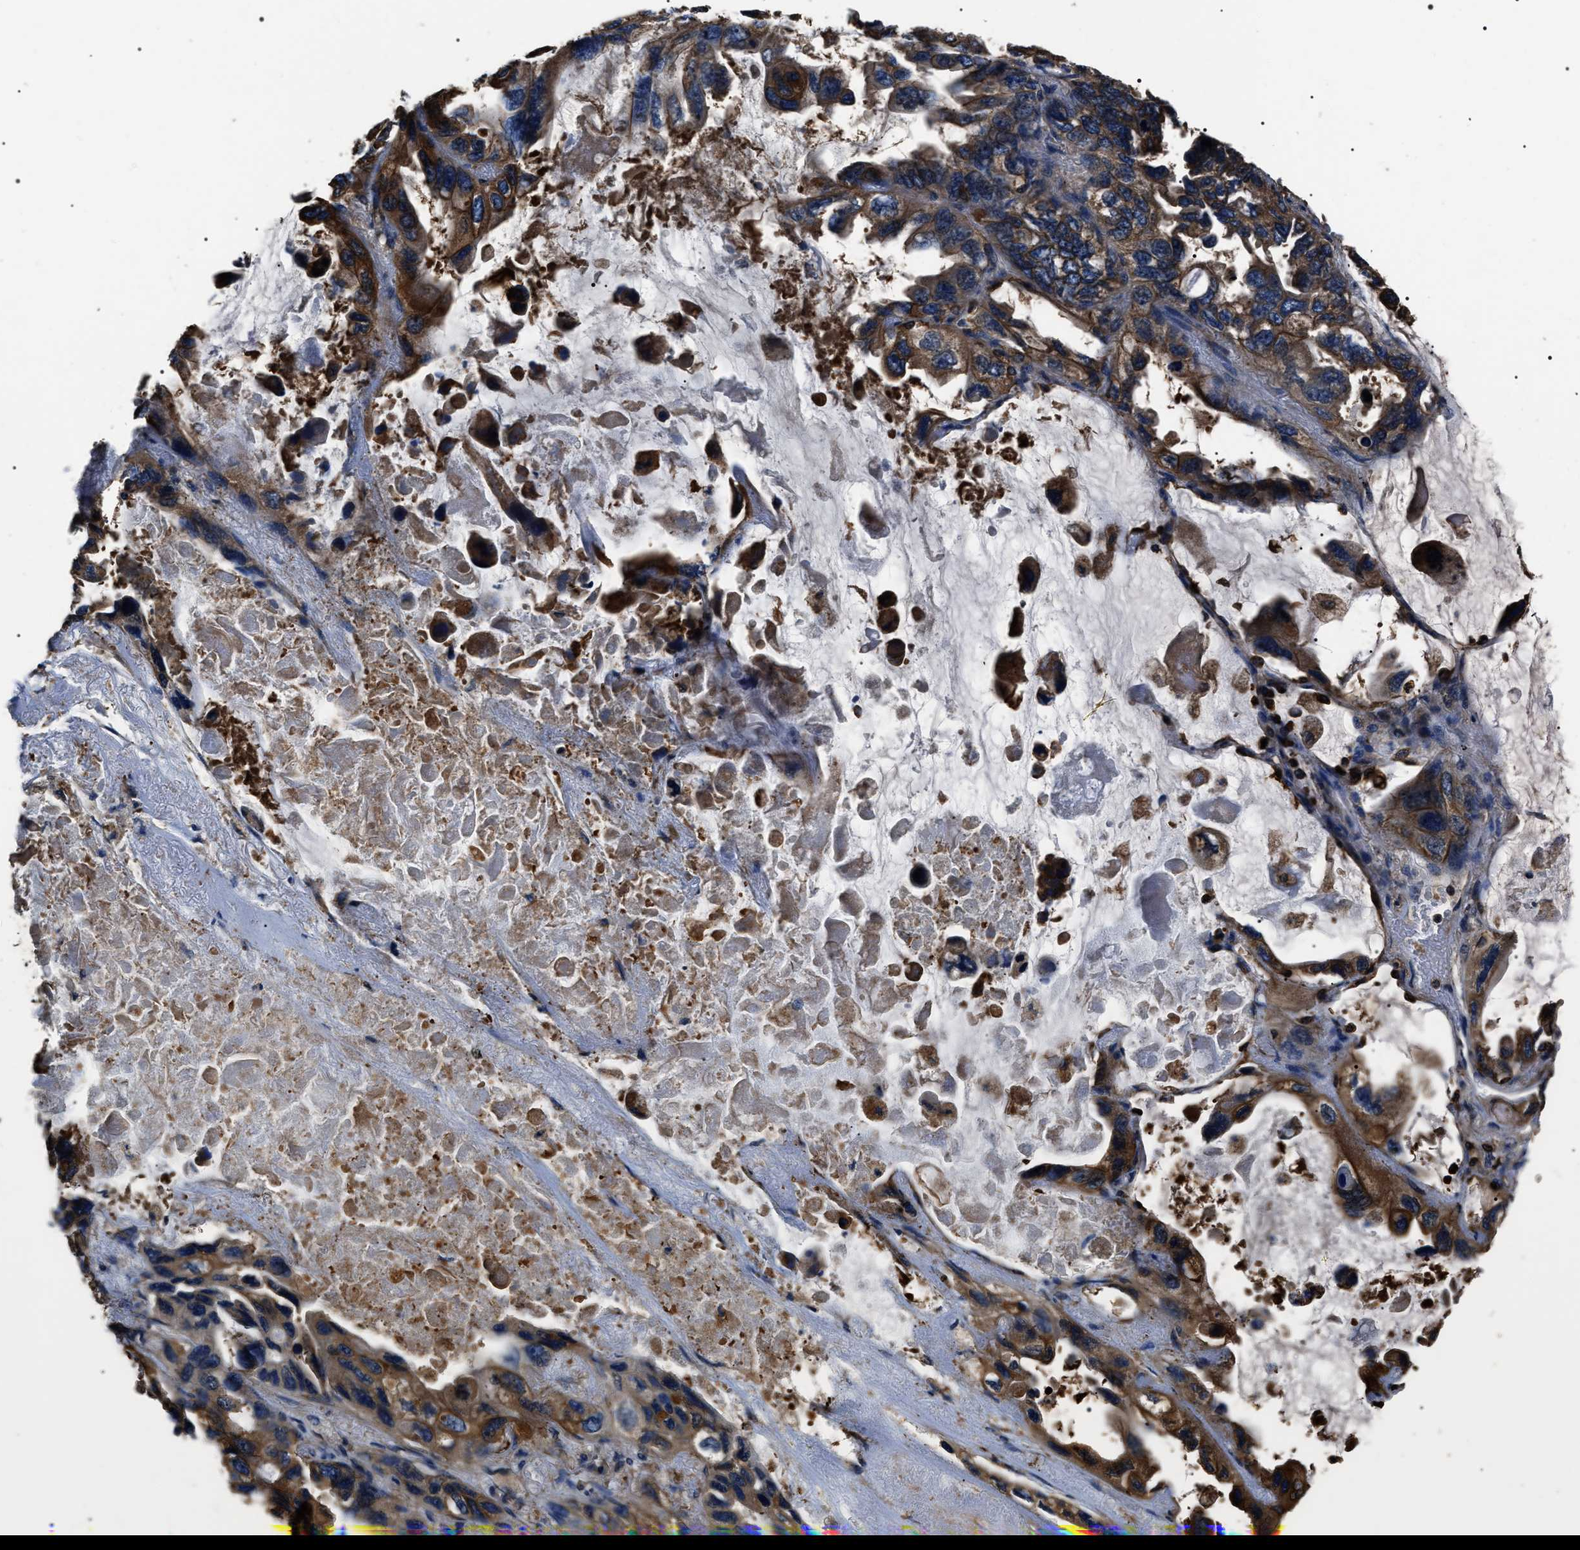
{"staining": {"intensity": "strong", "quantity": ">75%", "location": "cytoplasmic/membranous"}, "tissue": "lung cancer", "cell_type": "Tumor cells", "image_type": "cancer", "snomed": [{"axis": "morphology", "description": "Squamous cell carcinoma, NOS"}, {"axis": "topography", "description": "Lung"}], "caption": "A high amount of strong cytoplasmic/membranous positivity is identified in approximately >75% of tumor cells in squamous cell carcinoma (lung) tissue.", "gene": "HSCB", "patient": {"sex": "female", "age": 73}}